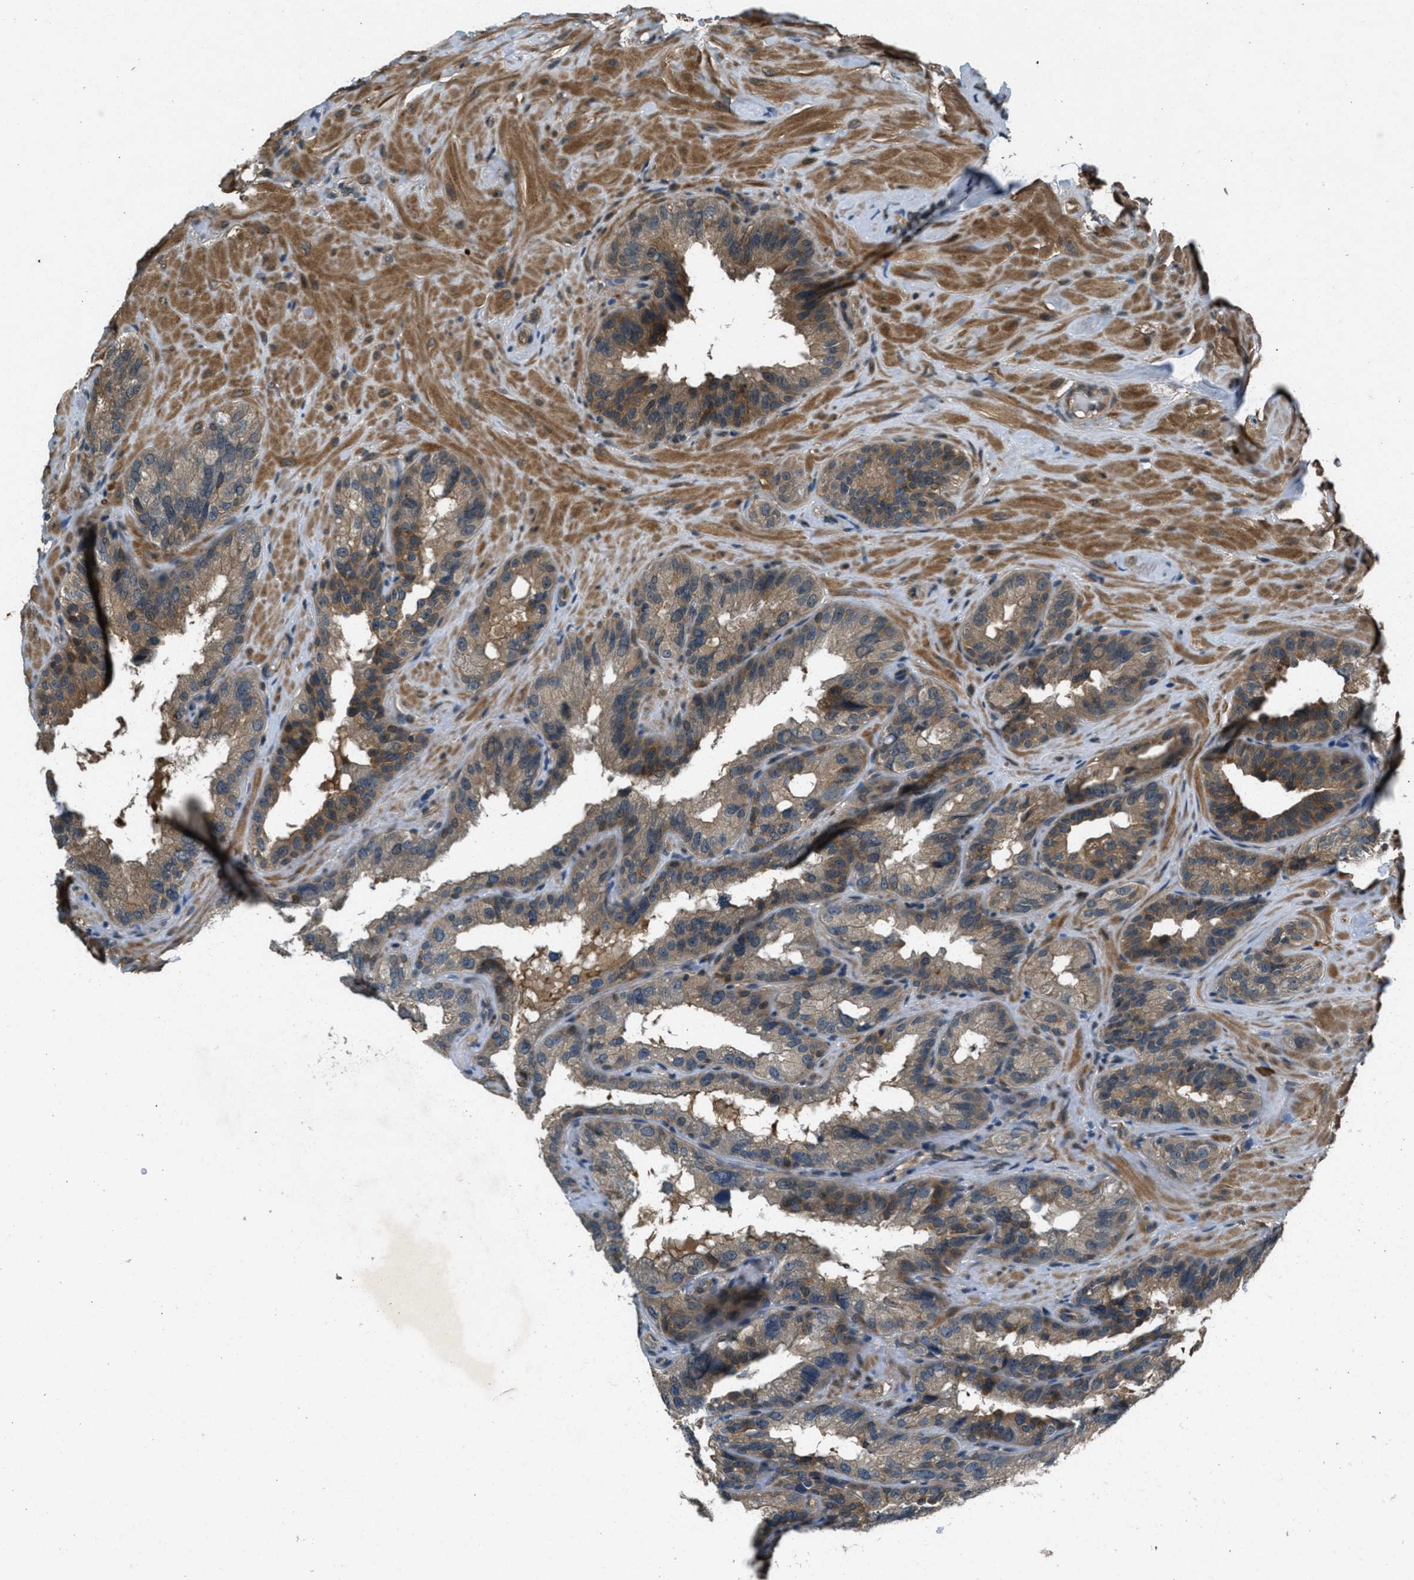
{"staining": {"intensity": "moderate", "quantity": ">75%", "location": "cytoplasmic/membranous"}, "tissue": "seminal vesicle", "cell_type": "Glandular cells", "image_type": "normal", "snomed": [{"axis": "morphology", "description": "Normal tissue, NOS"}, {"axis": "topography", "description": "Seminal veicle"}], "caption": "Immunohistochemical staining of unremarkable human seminal vesicle demonstrates moderate cytoplasmic/membranous protein positivity in about >75% of glandular cells.", "gene": "EPSTI1", "patient": {"sex": "male", "age": 68}}